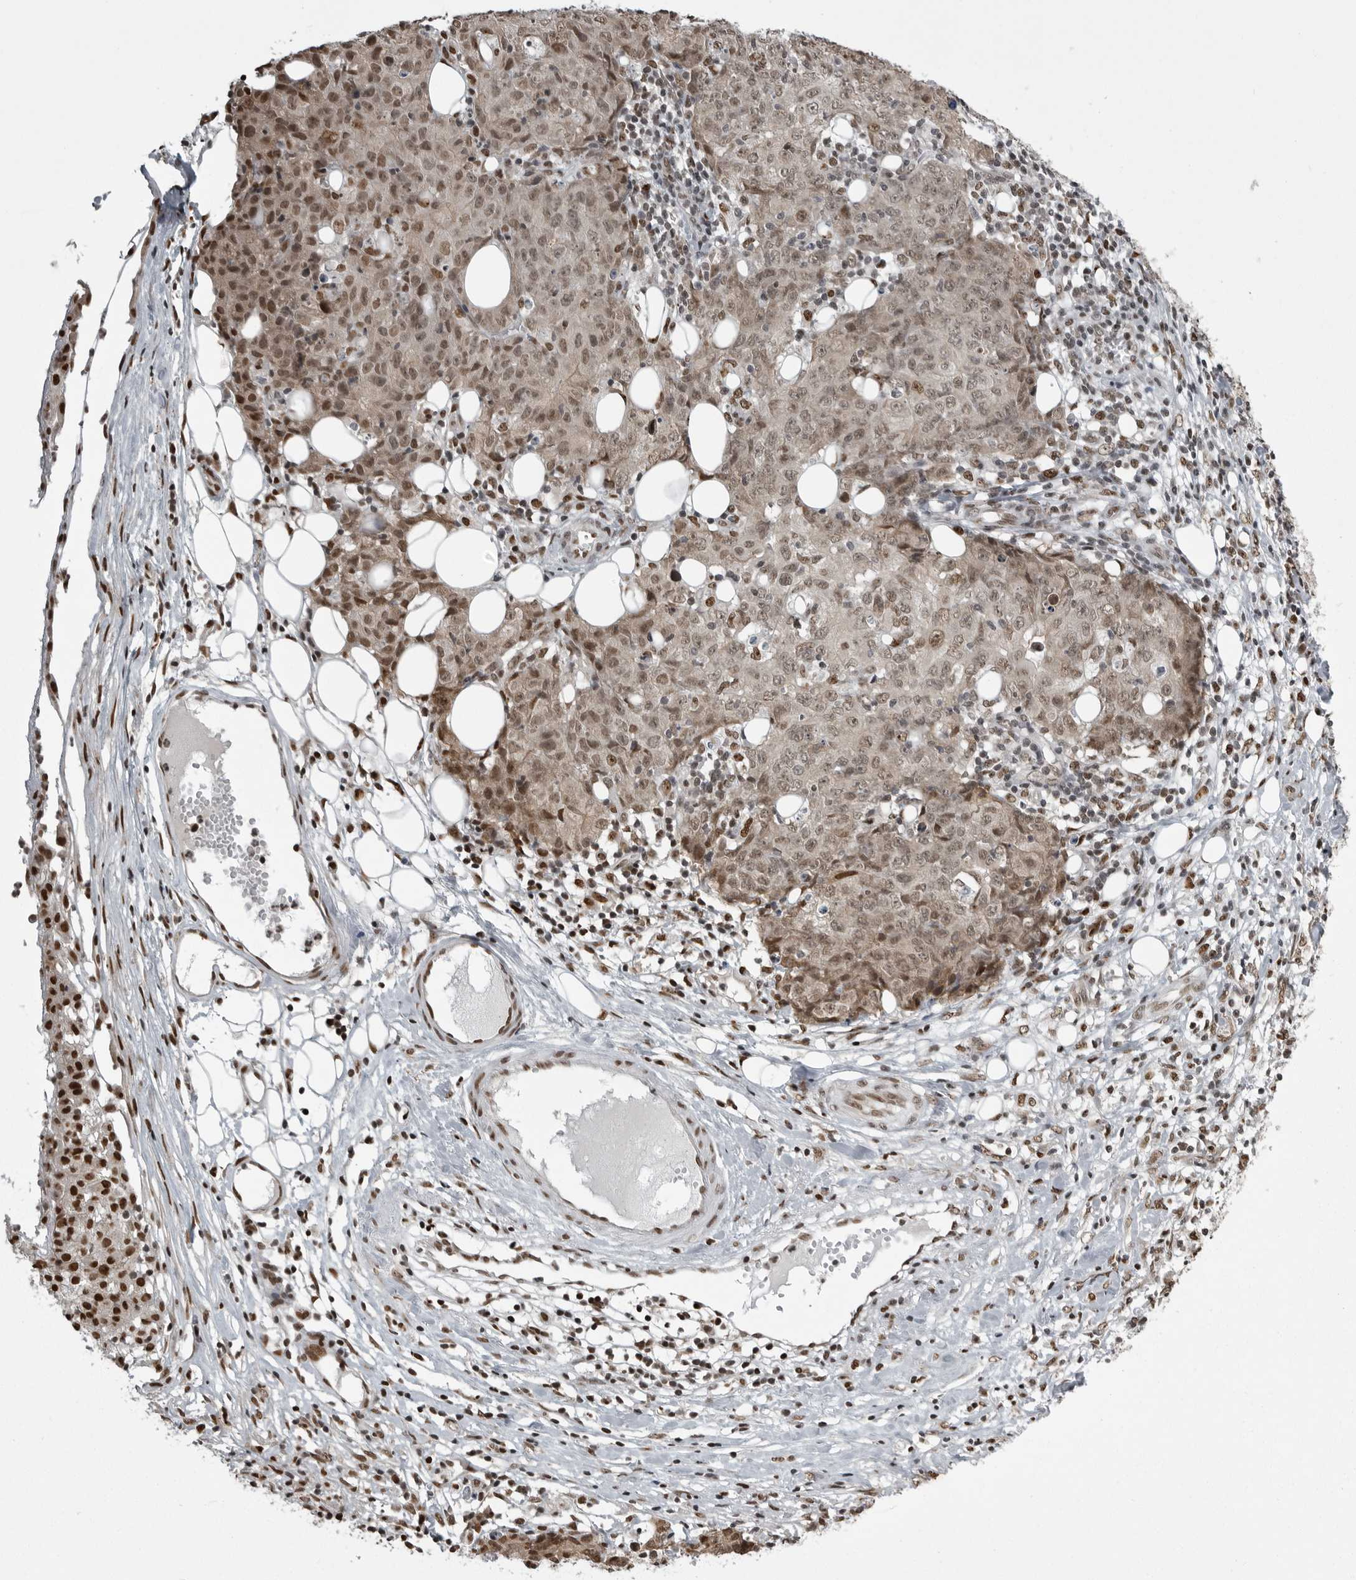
{"staining": {"intensity": "moderate", "quantity": ">75%", "location": "nuclear"}, "tissue": "ovarian cancer", "cell_type": "Tumor cells", "image_type": "cancer", "snomed": [{"axis": "morphology", "description": "Carcinoma, endometroid"}, {"axis": "topography", "description": "Ovary"}], "caption": "Immunohistochemical staining of human endometroid carcinoma (ovarian) displays medium levels of moderate nuclear protein expression in approximately >75% of tumor cells.", "gene": "YAF2", "patient": {"sex": "female", "age": 42}}